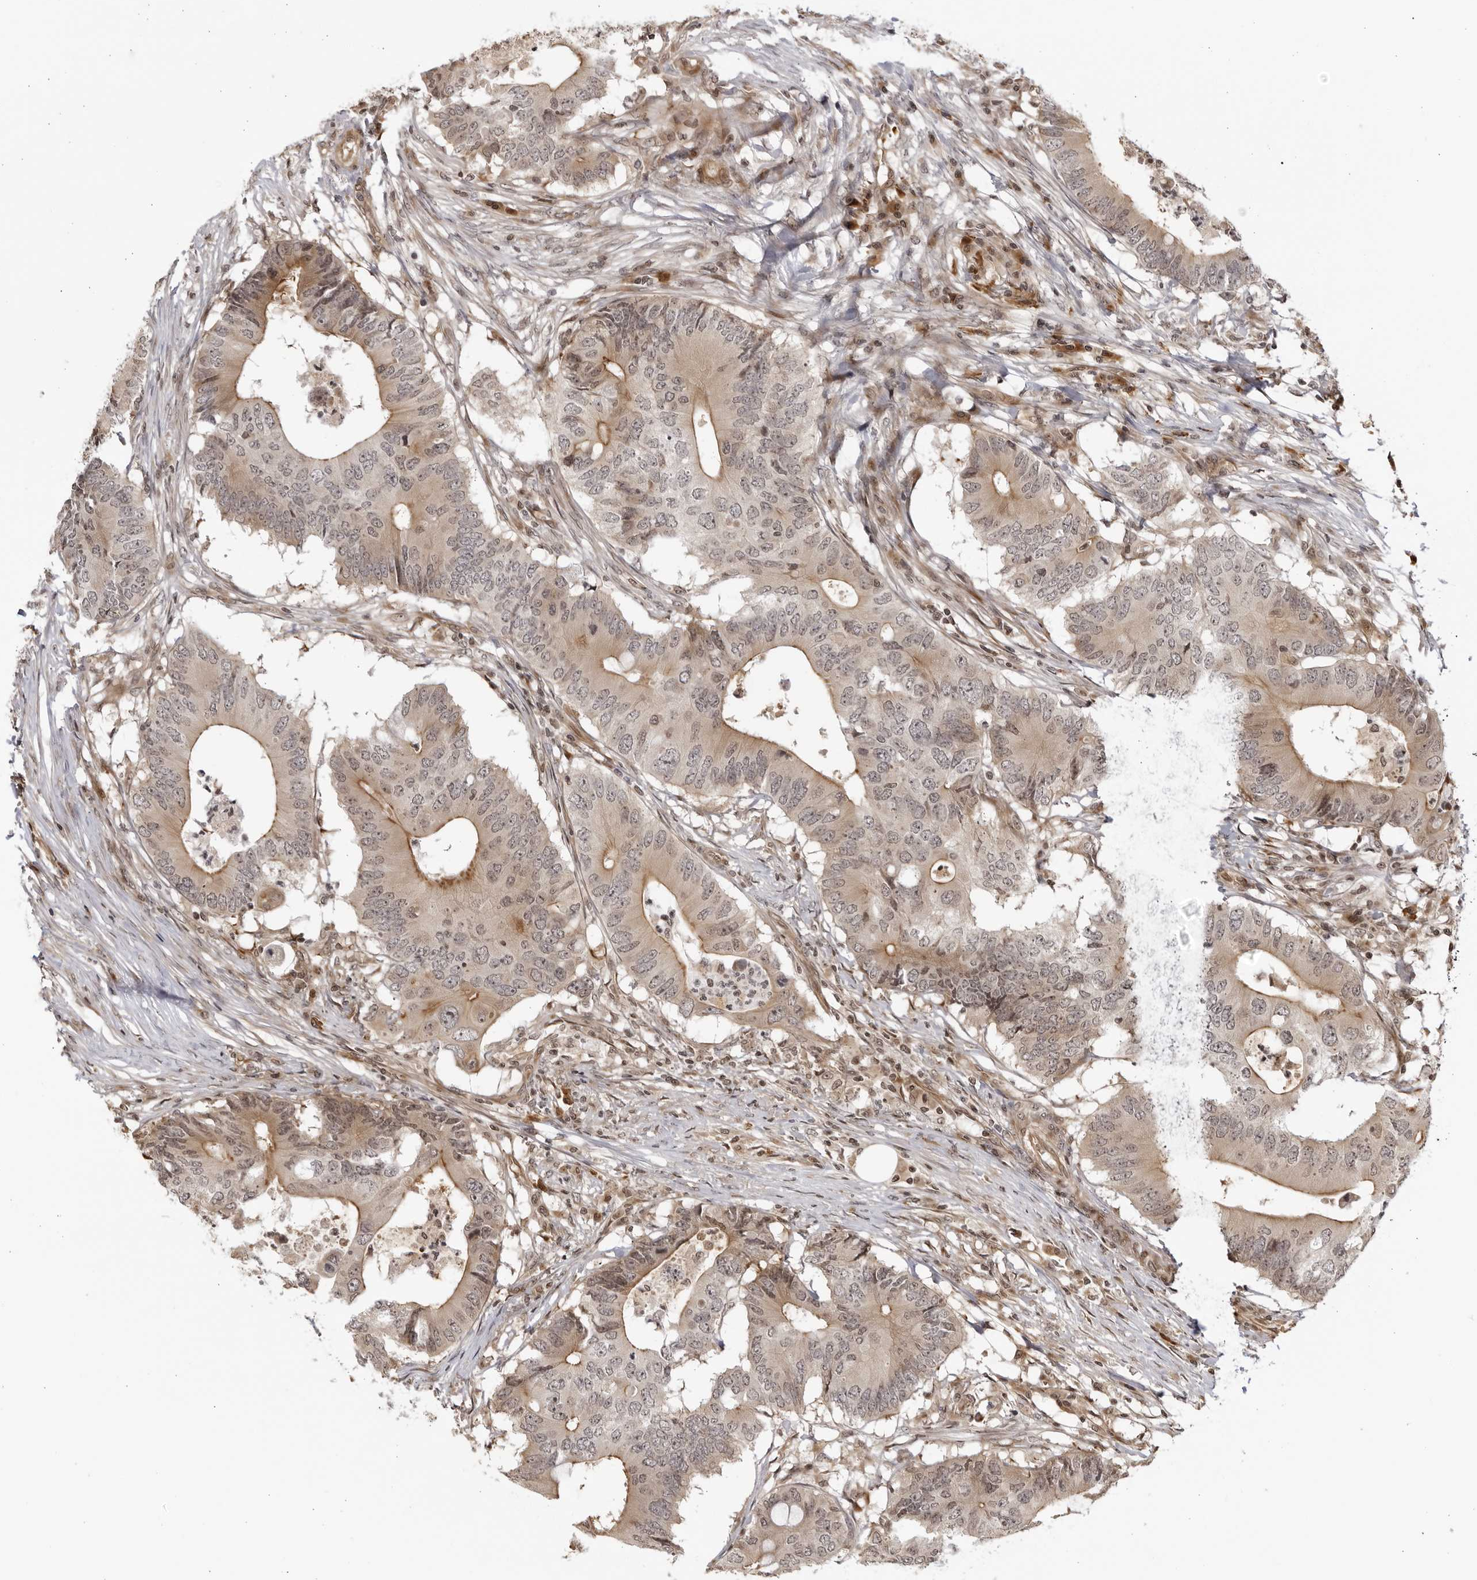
{"staining": {"intensity": "moderate", "quantity": ">75%", "location": "cytoplasmic/membranous,nuclear"}, "tissue": "colorectal cancer", "cell_type": "Tumor cells", "image_type": "cancer", "snomed": [{"axis": "morphology", "description": "Adenocarcinoma, NOS"}, {"axis": "topography", "description": "Colon"}], "caption": "Moderate cytoplasmic/membranous and nuclear protein staining is present in about >75% of tumor cells in colorectal adenocarcinoma.", "gene": "CNBD1", "patient": {"sex": "male", "age": 71}}